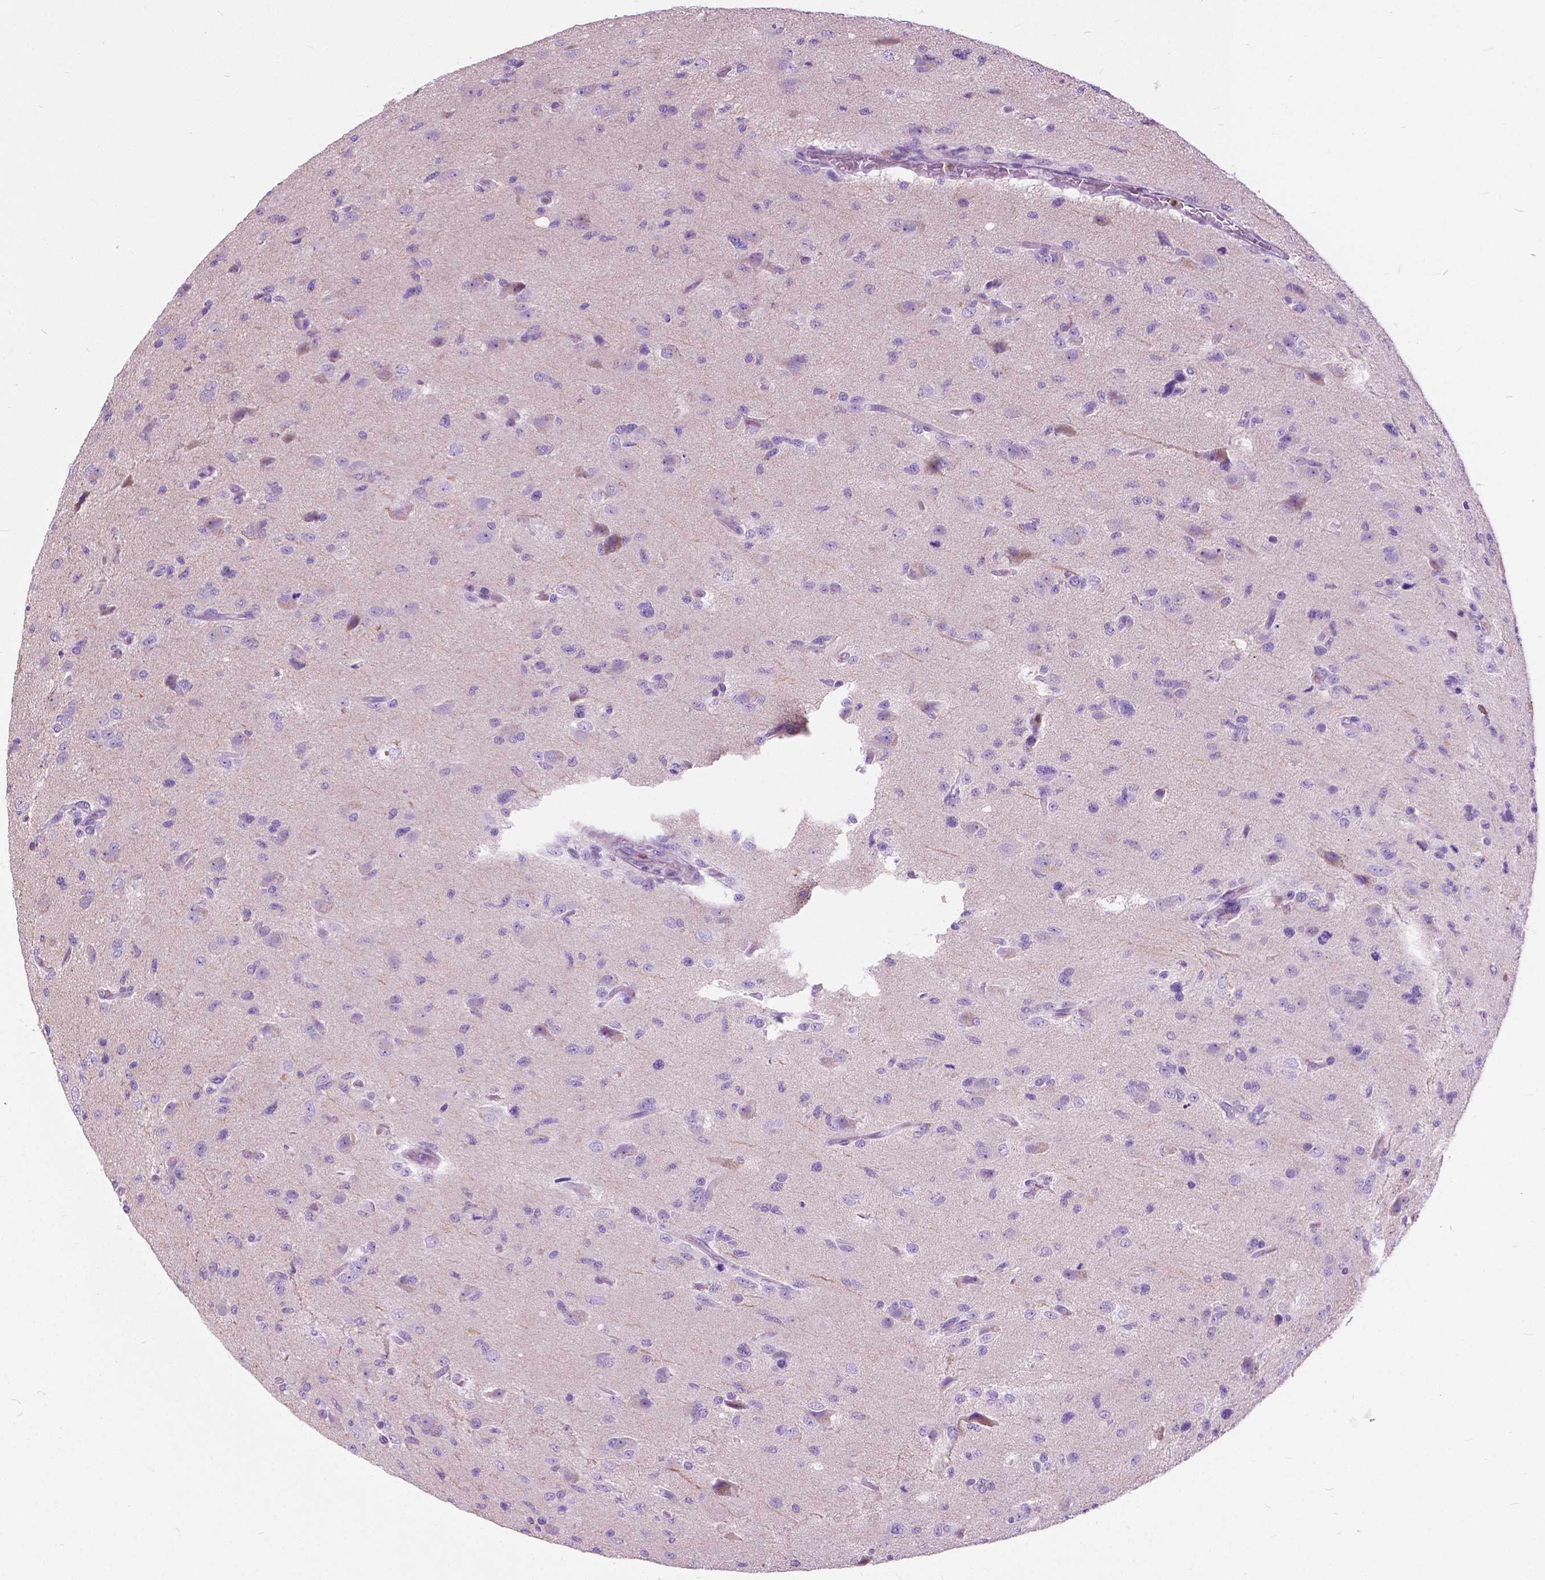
{"staining": {"intensity": "negative", "quantity": "none", "location": "none"}, "tissue": "glioma", "cell_type": "Tumor cells", "image_type": "cancer", "snomed": [{"axis": "morphology", "description": "Glioma, malignant, High grade"}, {"axis": "topography", "description": "Brain"}], "caption": "DAB (3,3'-diaminobenzidine) immunohistochemical staining of human high-grade glioma (malignant) displays no significant staining in tumor cells.", "gene": "PRR35", "patient": {"sex": "male", "age": 68}}